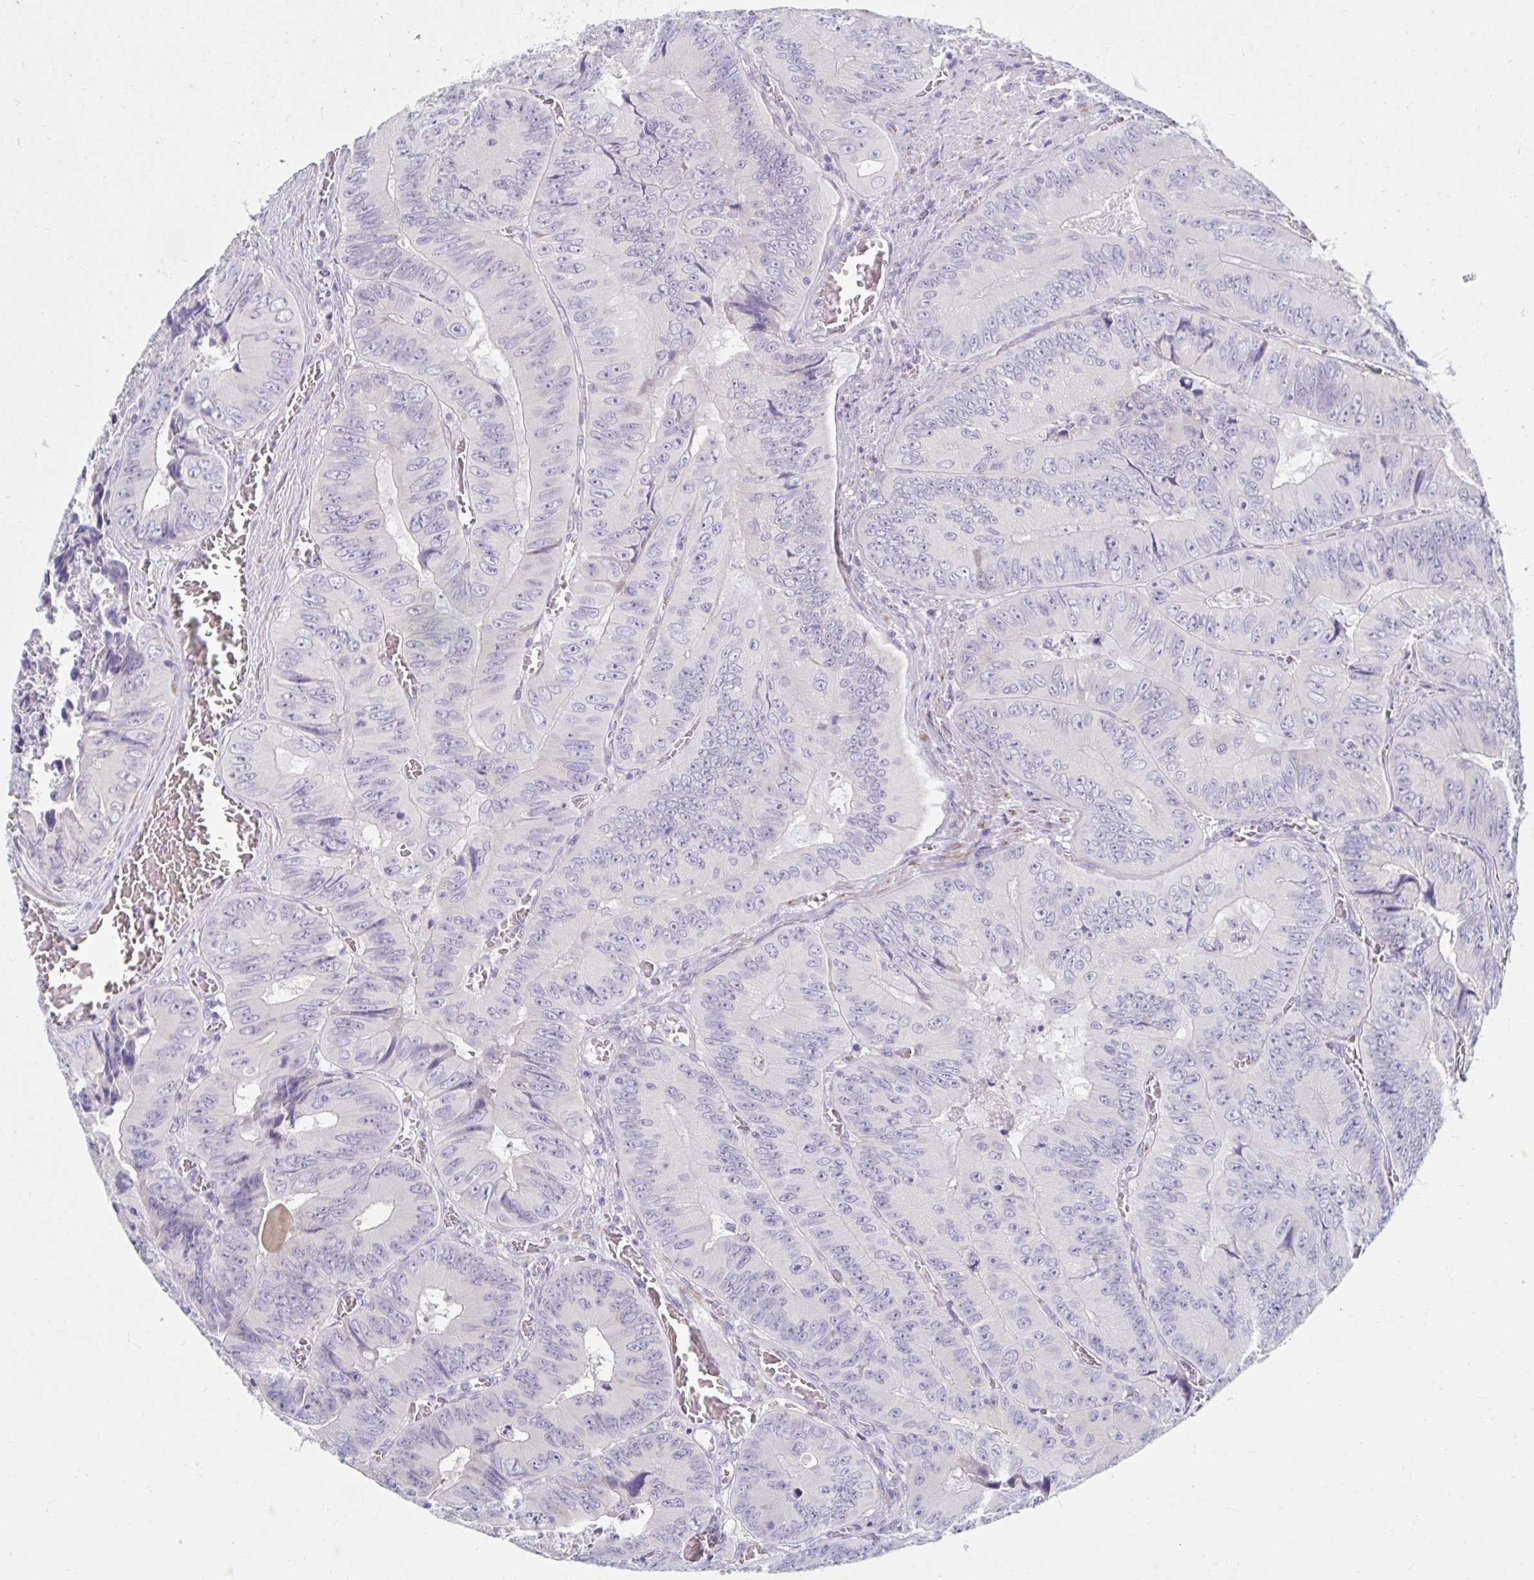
{"staining": {"intensity": "negative", "quantity": "none", "location": "none"}, "tissue": "colorectal cancer", "cell_type": "Tumor cells", "image_type": "cancer", "snomed": [{"axis": "morphology", "description": "Adenocarcinoma, NOS"}, {"axis": "topography", "description": "Colon"}], "caption": "A high-resolution photomicrograph shows IHC staining of colorectal adenocarcinoma, which displays no significant expression in tumor cells. (Brightfield microscopy of DAB immunohistochemistry at high magnification).", "gene": "MYLK2", "patient": {"sex": "female", "age": 84}}